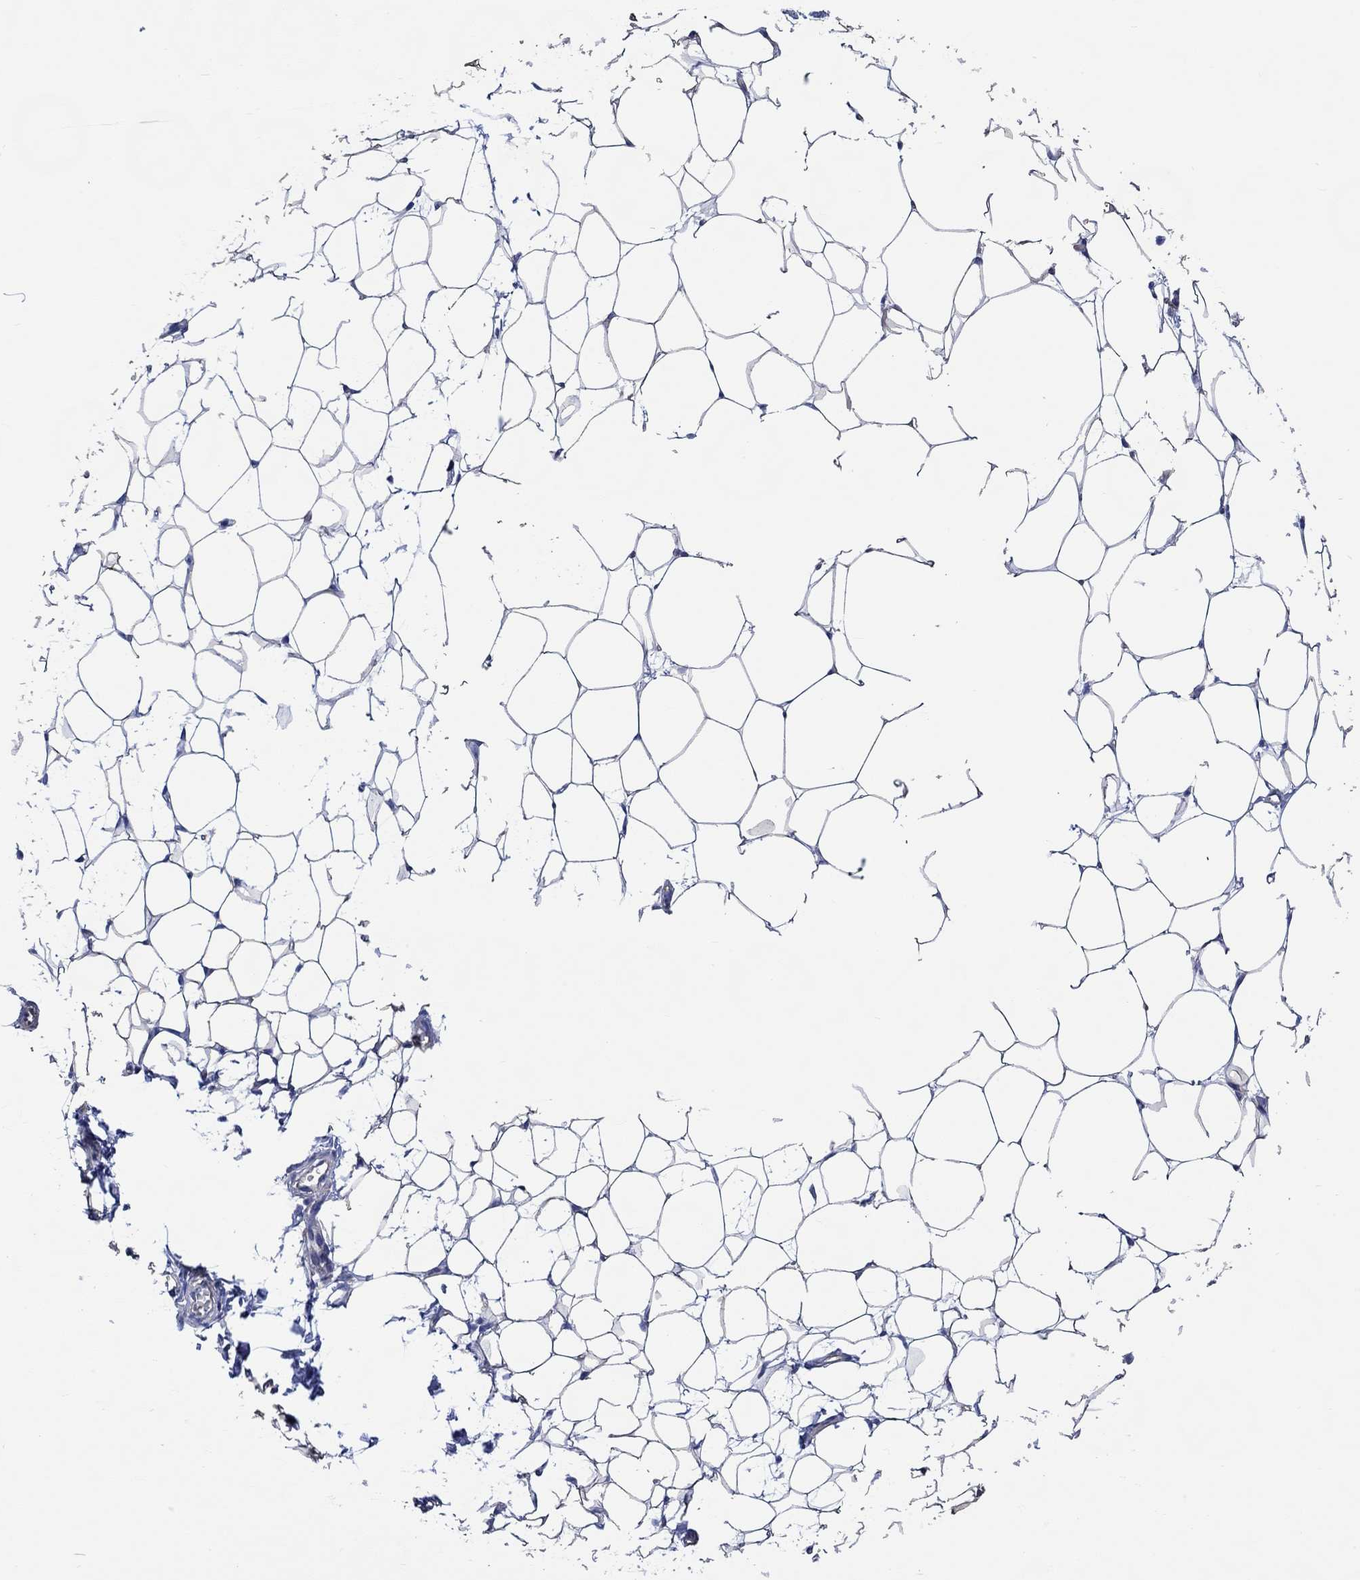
{"staining": {"intensity": "negative", "quantity": "none", "location": "none"}, "tissue": "breast", "cell_type": "Adipocytes", "image_type": "normal", "snomed": [{"axis": "morphology", "description": "Normal tissue, NOS"}, {"axis": "topography", "description": "Breast"}], "caption": "An image of human breast is negative for staining in adipocytes. (DAB immunohistochemistry, high magnification).", "gene": "CPLX1", "patient": {"sex": "female", "age": 37}}